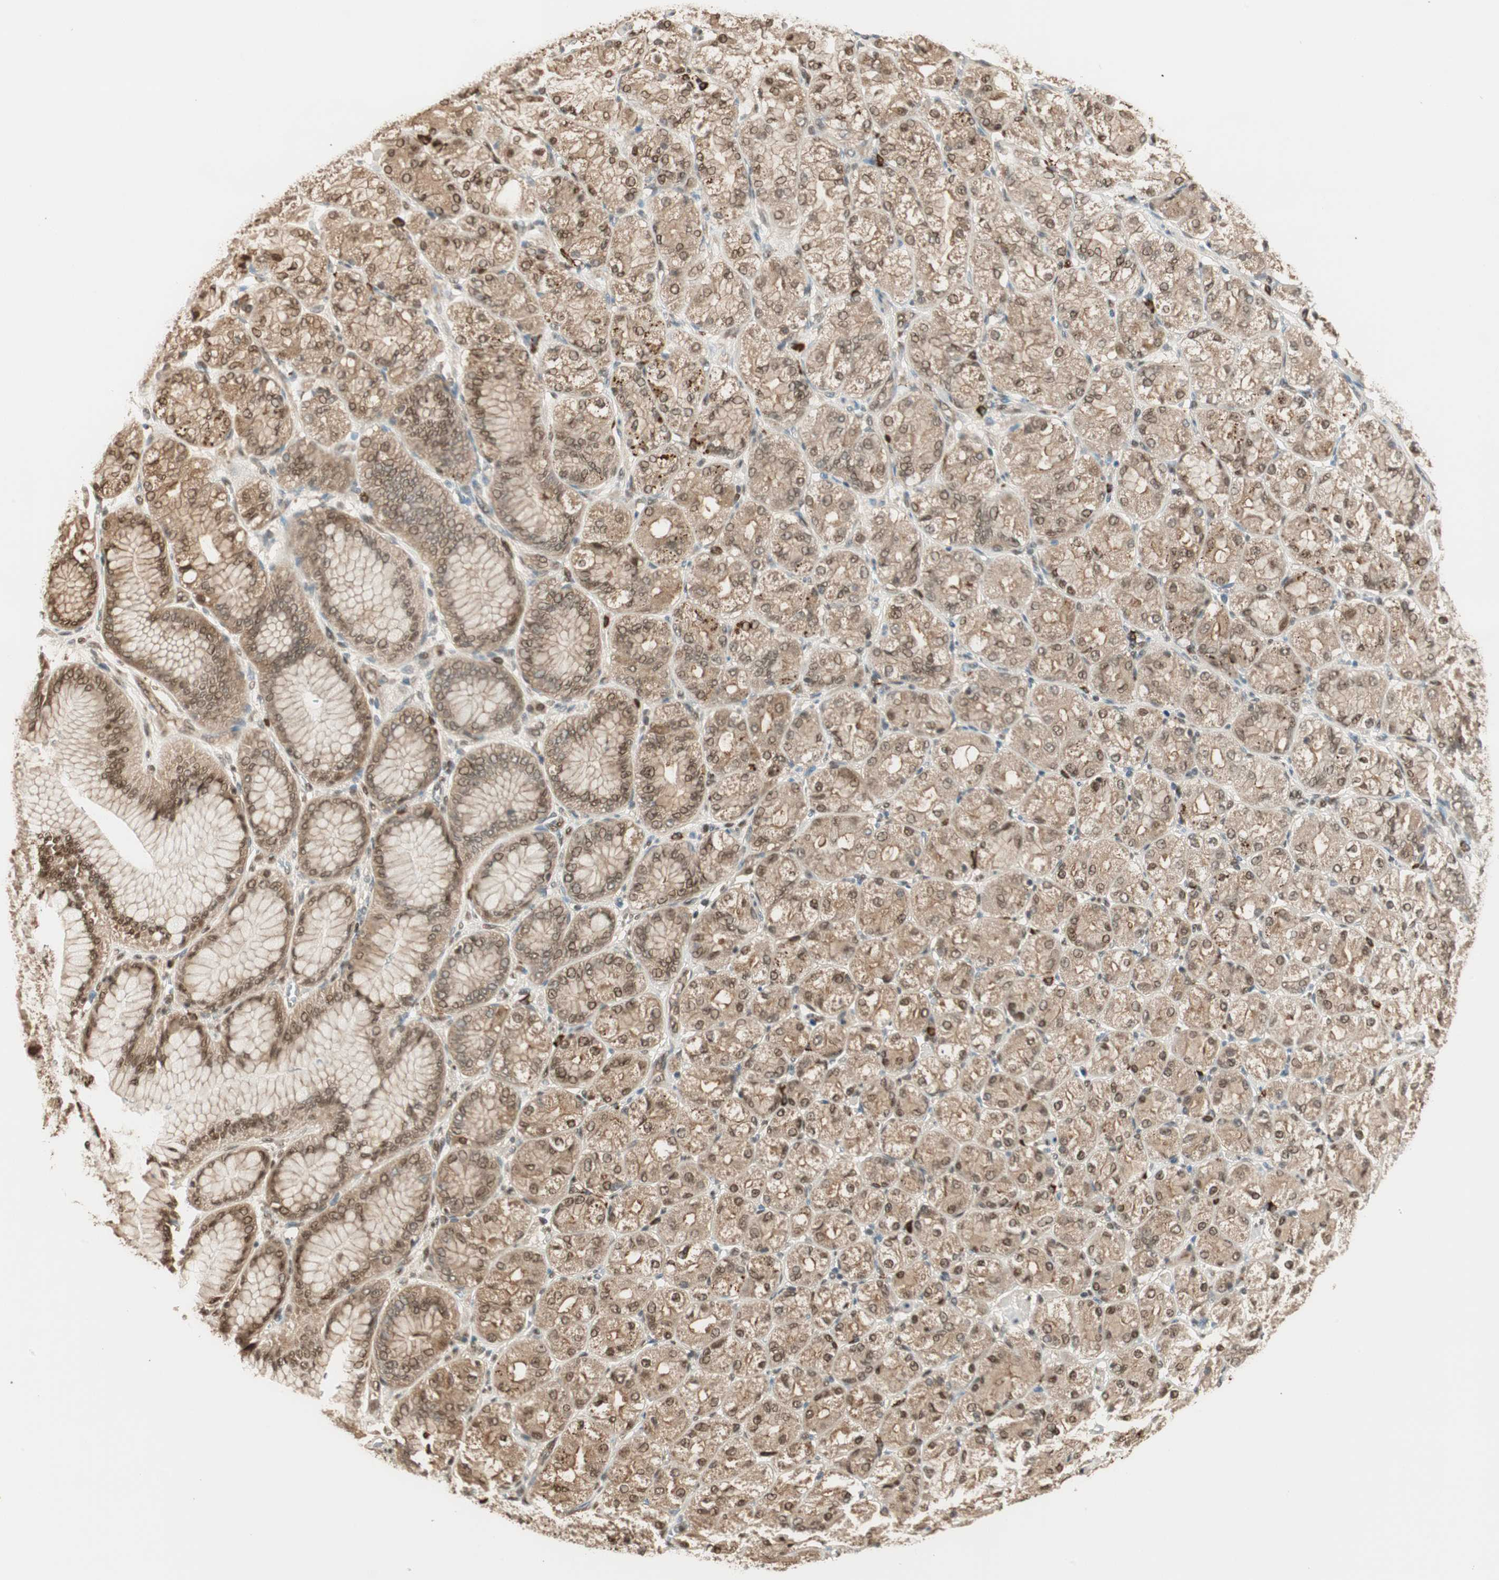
{"staining": {"intensity": "moderate", "quantity": ">75%", "location": "cytoplasmic/membranous,nuclear"}, "tissue": "stomach cancer", "cell_type": "Tumor cells", "image_type": "cancer", "snomed": [{"axis": "morphology", "description": "Normal tissue, NOS"}, {"axis": "morphology", "description": "Adenocarcinoma, NOS"}, {"axis": "morphology", "description": "Adenocarcinoma, High grade"}, {"axis": "topography", "description": "Stomach, upper"}, {"axis": "topography", "description": "Stomach"}], "caption": "Immunohistochemistry photomicrograph of neoplastic tissue: stomach adenocarcinoma stained using immunohistochemistry demonstrates medium levels of moderate protein expression localized specifically in the cytoplasmic/membranous and nuclear of tumor cells, appearing as a cytoplasmic/membranous and nuclear brown color.", "gene": "ZNF443", "patient": {"sex": "female", "age": 65}}